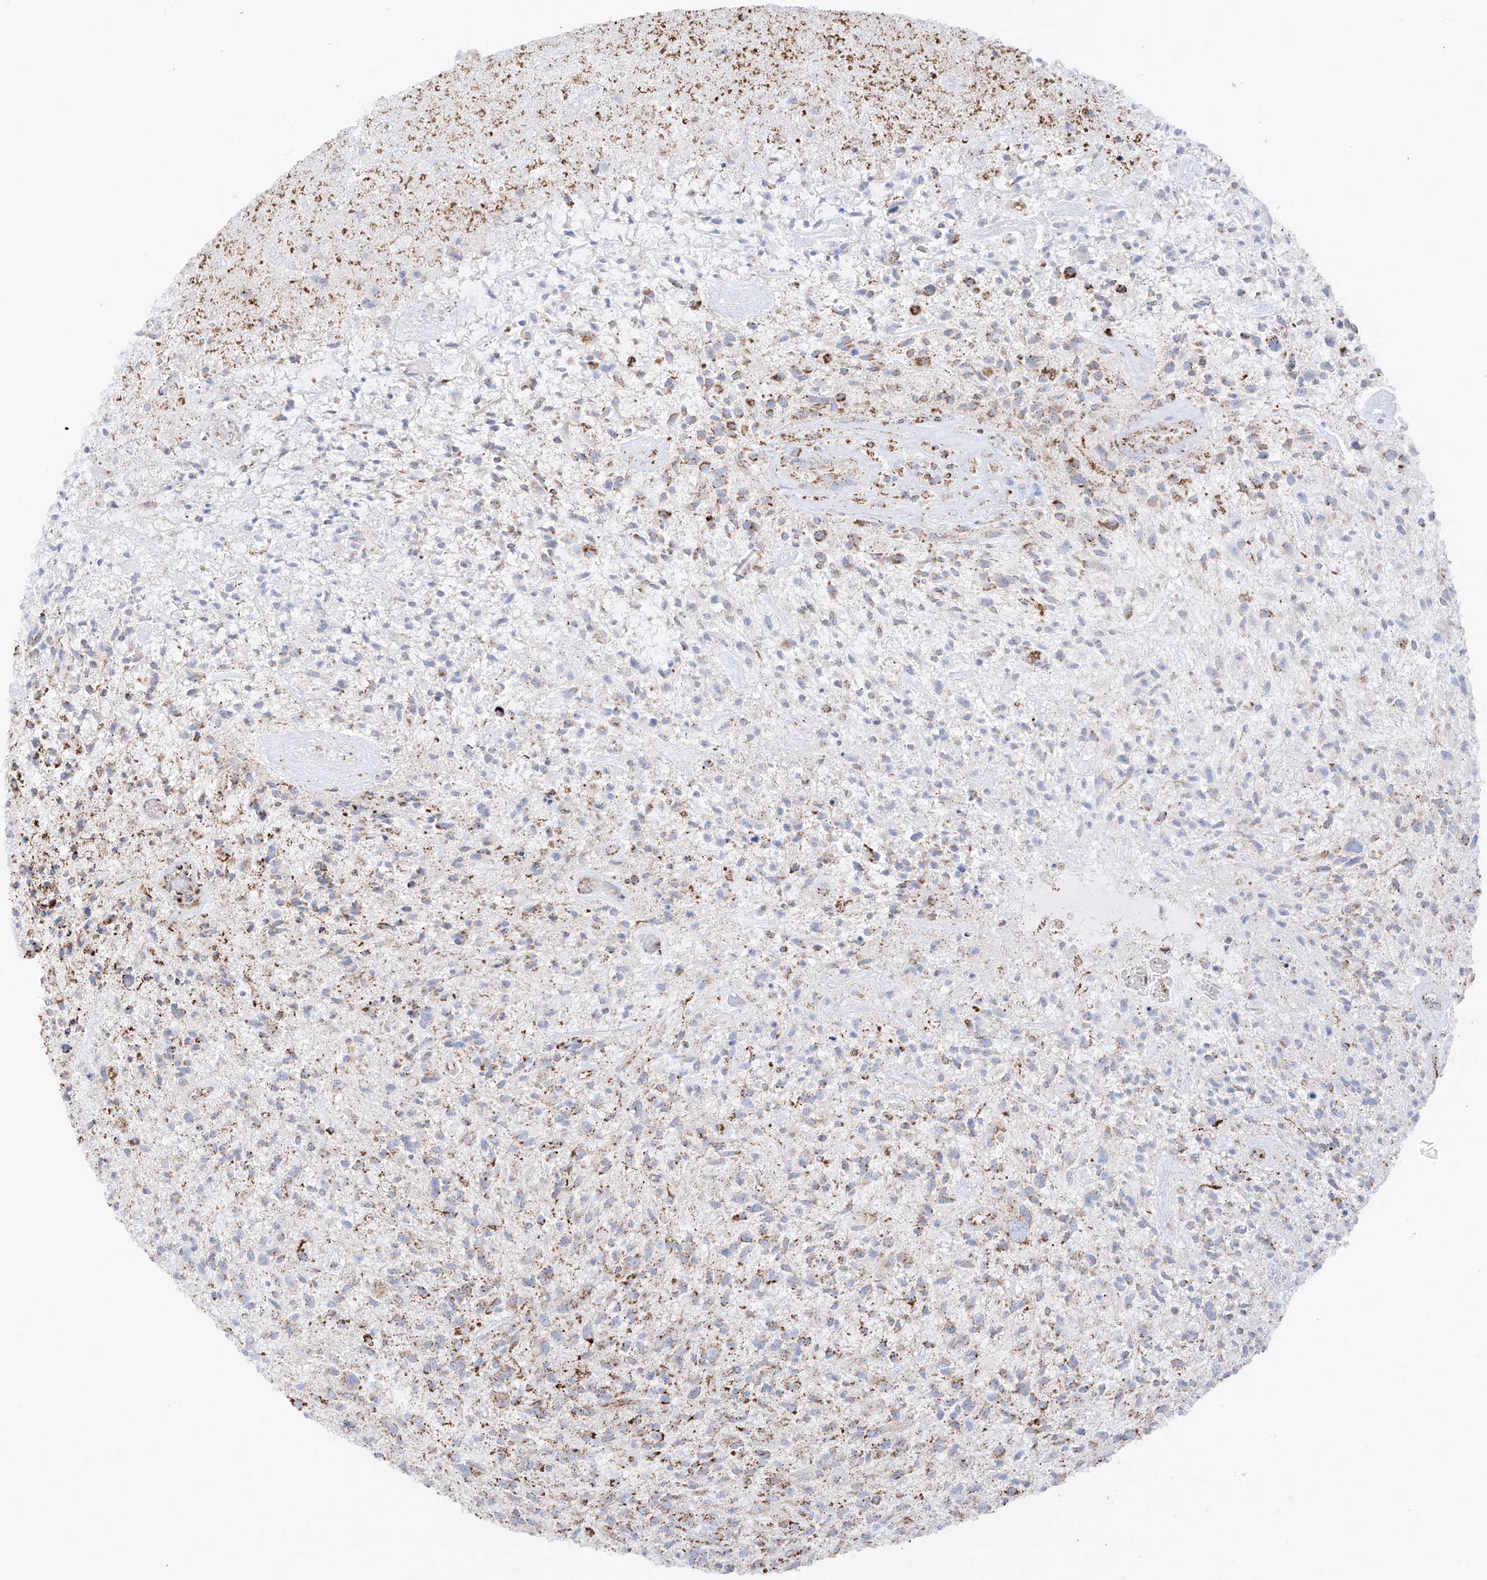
{"staining": {"intensity": "moderate", "quantity": "<25%", "location": "cytoplasmic/membranous"}, "tissue": "glioma", "cell_type": "Tumor cells", "image_type": "cancer", "snomed": [{"axis": "morphology", "description": "Glioma, malignant, High grade"}, {"axis": "topography", "description": "Brain"}], "caption": "Moderate cytoplasmic/membranous staining is identified in approximately <25% of tumor cells in glioma.", "gene": "XKR3", "patient": {"sex": "male", "age": 47}}